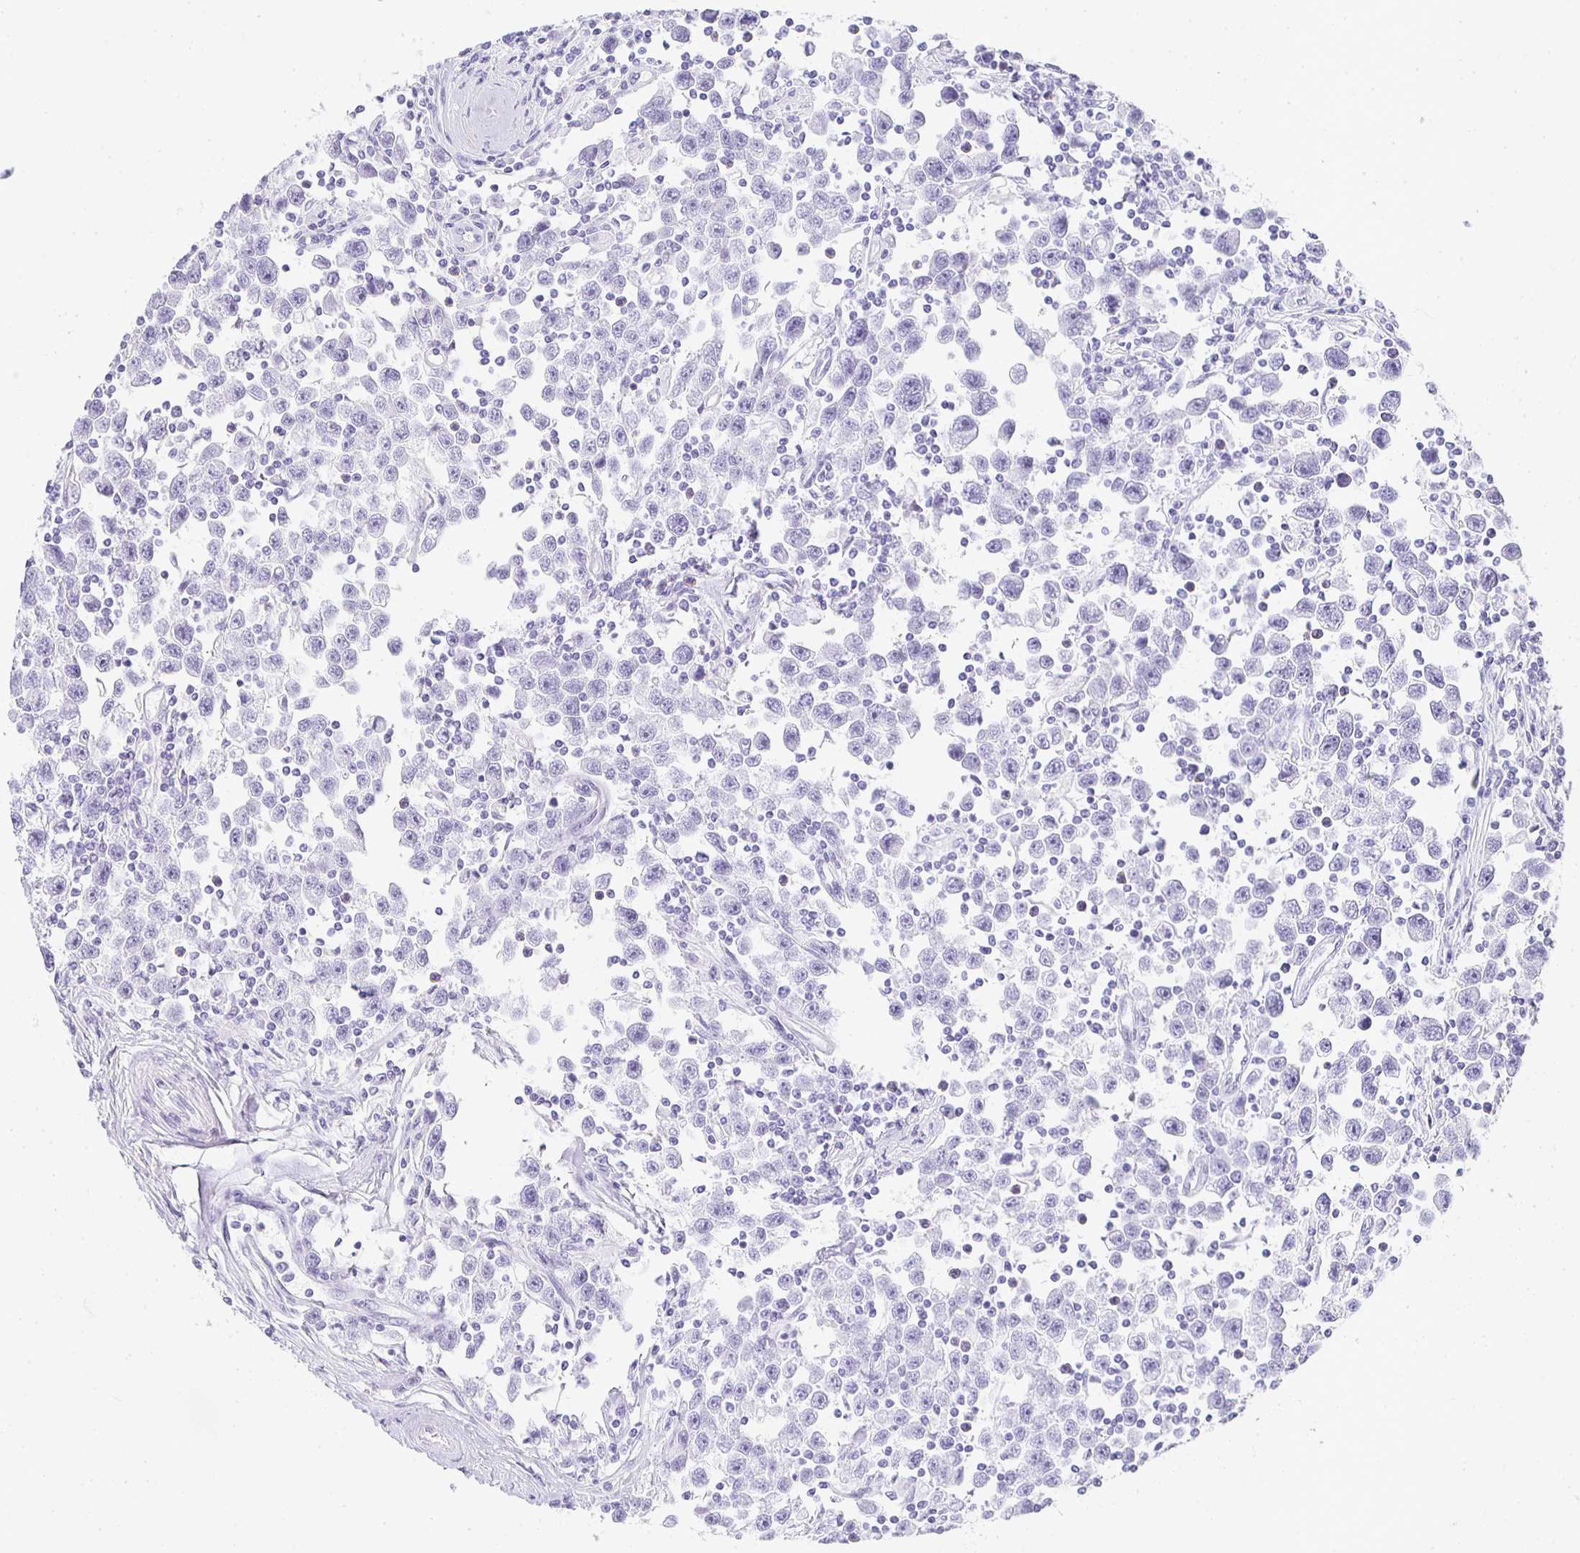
{"staining": {"intensity": "negative", "quantity": "none", "location": "none"}, "tissue": "testis cancer", "cell_type": "Tumor cells", "image_type": "cancer", "snomed": [{"axis": "morphology", "description": "Seminoma, NOS"}, {"axis": "topography", "description": "Testis"}], "caption": "Histopathology image shows no significant protein expression in tumor cells of testis cancer.", "gene": "TPSD1", "patient": {"sex": "male", "age": 31}}